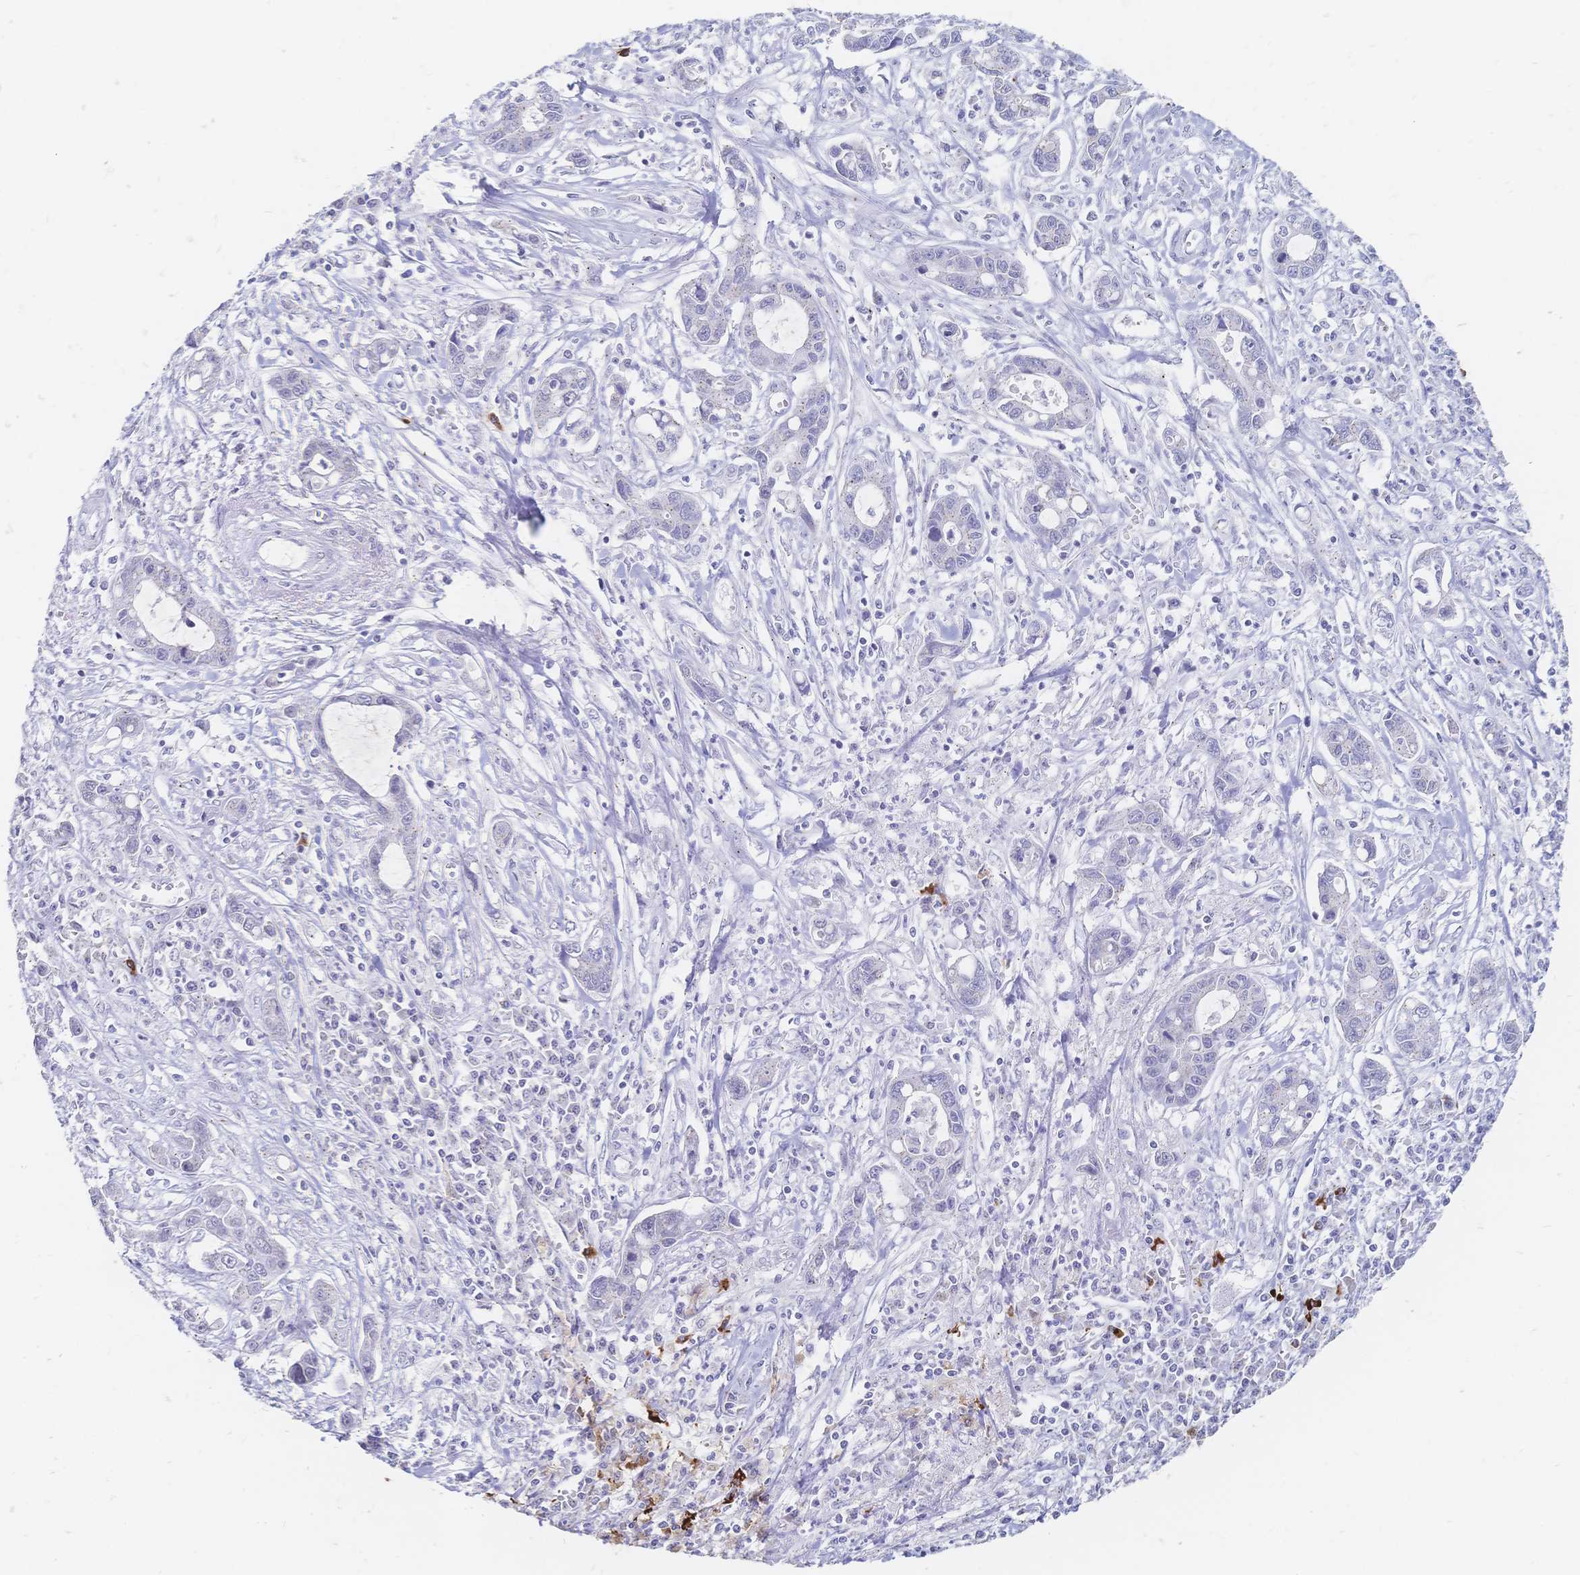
{"staining": {"intensity": "negative", "quantity": "none", "location": "none"}, "tissue": "liver cancer", "cell_type": "Tumor cells", "image_type": "cancer", "snomed": [{"axis": "morphology", "description": "Cholangiocarcinoma"}, {"axis": "topography", "description": "Liver"}], "caption": "This is an immunohistochemistry (IHC) micrograph of cholangiocarcinoma (liver). There is no expression in tumor cells.", "gene": "PSORS1C2", "patient": {"sex": "male", "age": 58}}